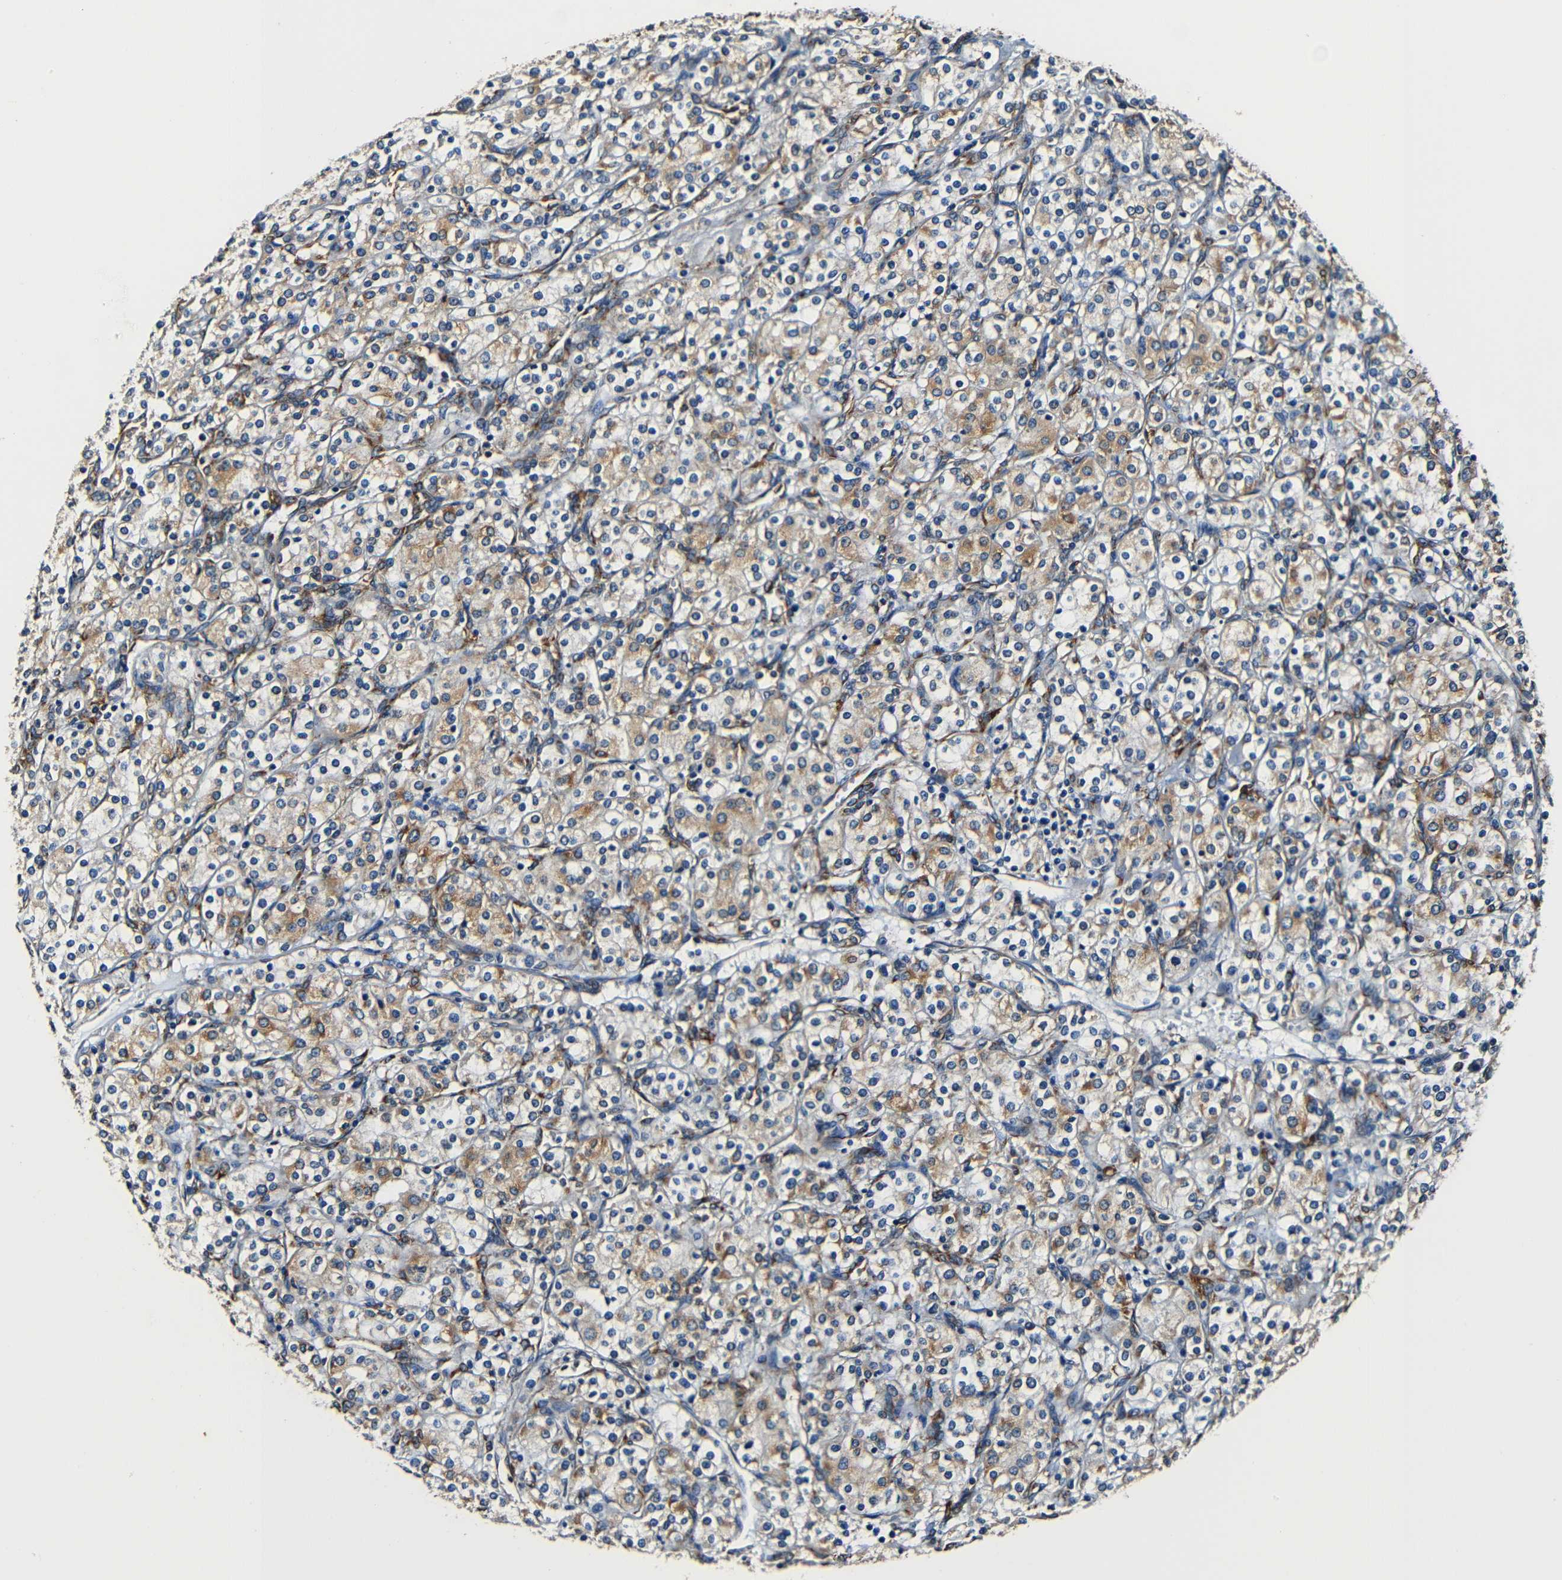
{"staining": {"intensity": "moderate", "quantity": ">75%", "location": "cytoplasmic/membranous"}, "tissue": "renal cancer", "cell_type": "Tumor cells", "image_type": "cancer", "snomed": [{"axis": "morphology", "description": "Adenocarcinoma, NOS"}, {"axis": "topography", "description": "Kidney"}], "caption": "A brown stain labels moderate cytoplasmic/membranous positivity of a protein in renal adenocarcinoma tumor cells. (brown staining indicates protein expression, while blue staining denotes nuclei).", "gene": "RRBP1", "patient": {"sex": "male", "age": 77}}